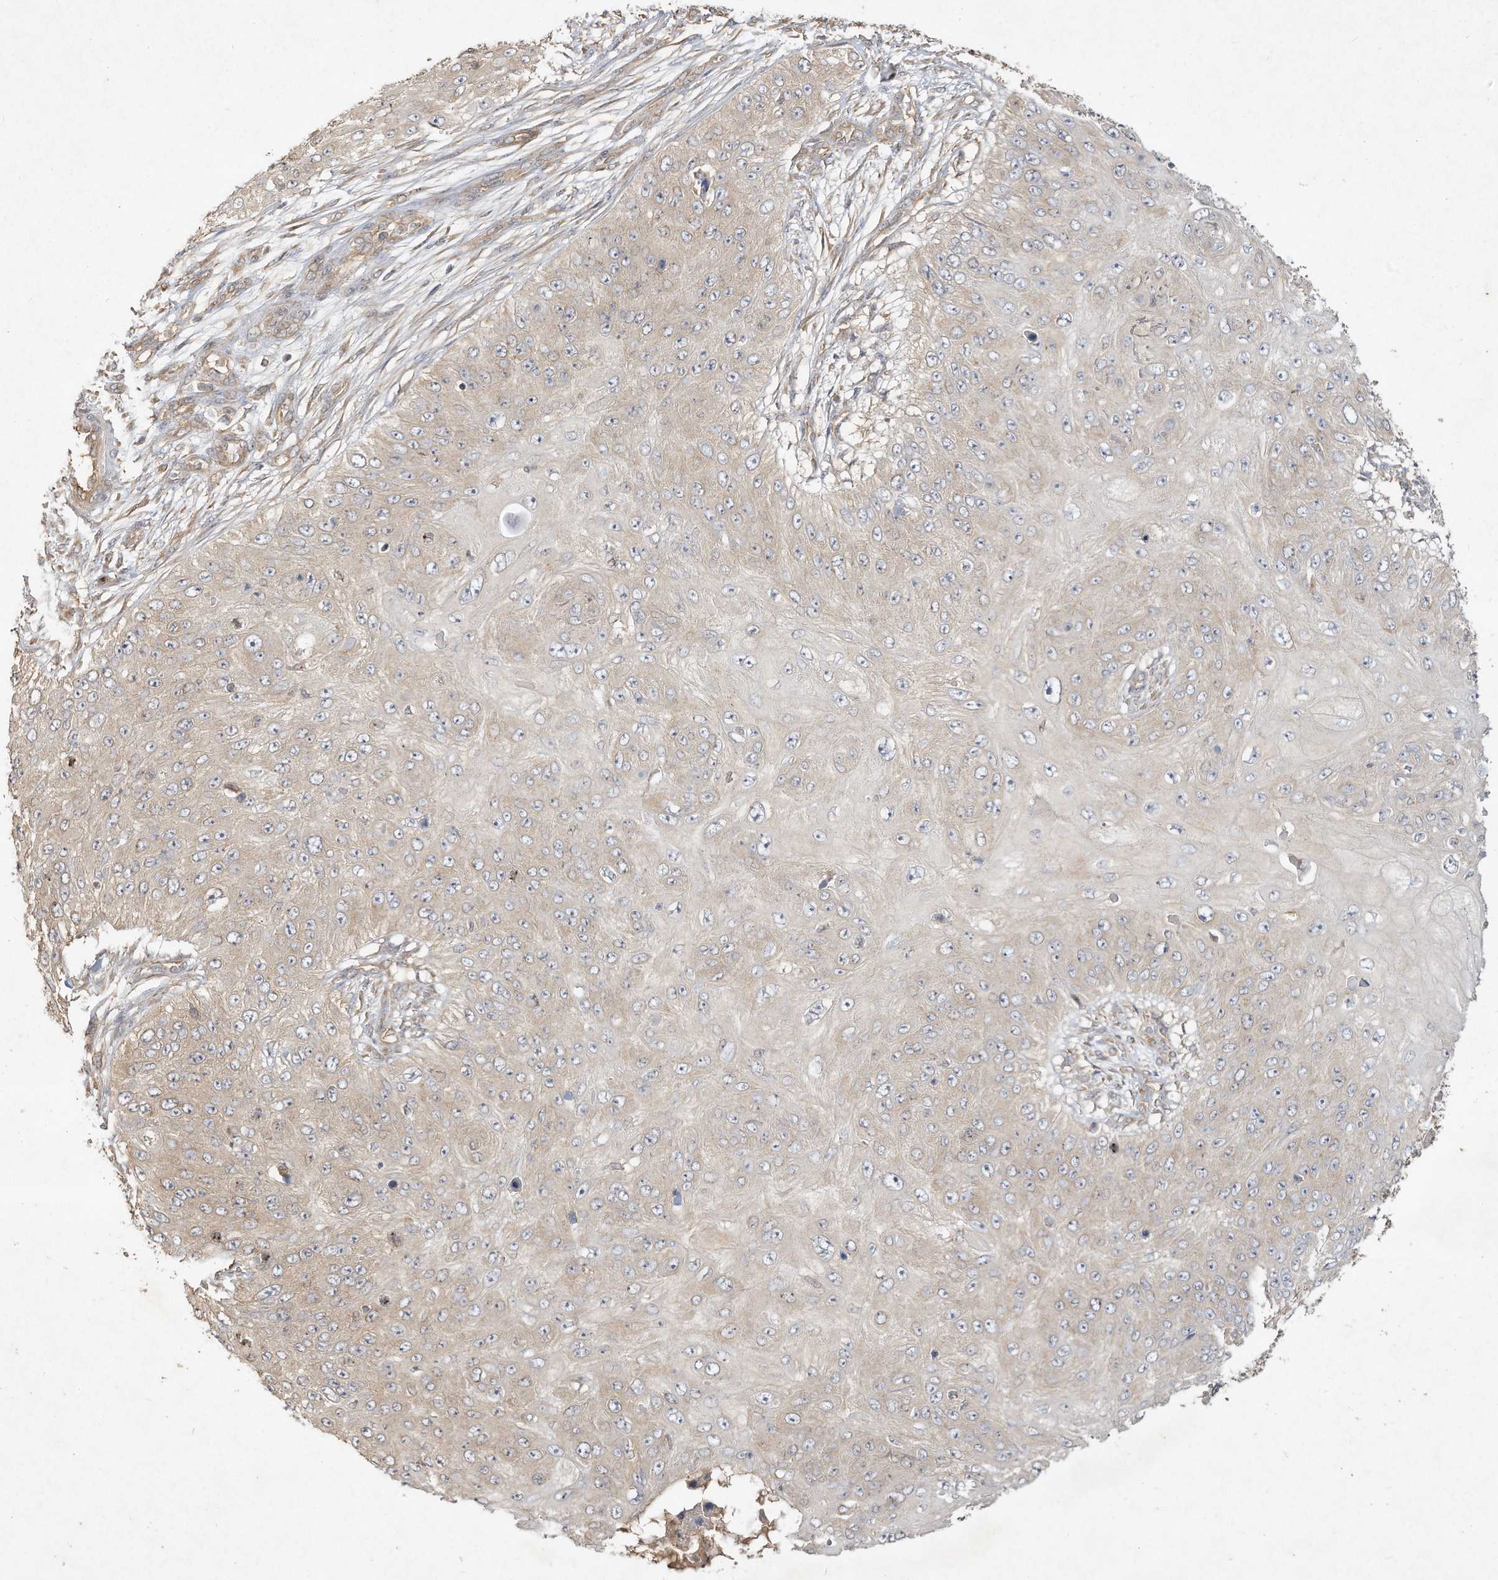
{"staining": {"intensity": "negative", "quantity": "none", "location": "none"}, "tissue": "skin cancer", "cell_type": "Tumor cells", "image_type": "cancer", "snomed": [{"axis": "morphology", "description": "Squamous cell carcinoma, NOS"}, {"axis": "topography", "description": "Skin"}], "caption": "This is an immunohistochemistry photomicrograph of squamous cell carcinoma (skin). There is no staining in tumor cells.", "gene": "DYNC1I2", "patient": {"sex": "female", "age": 80}}